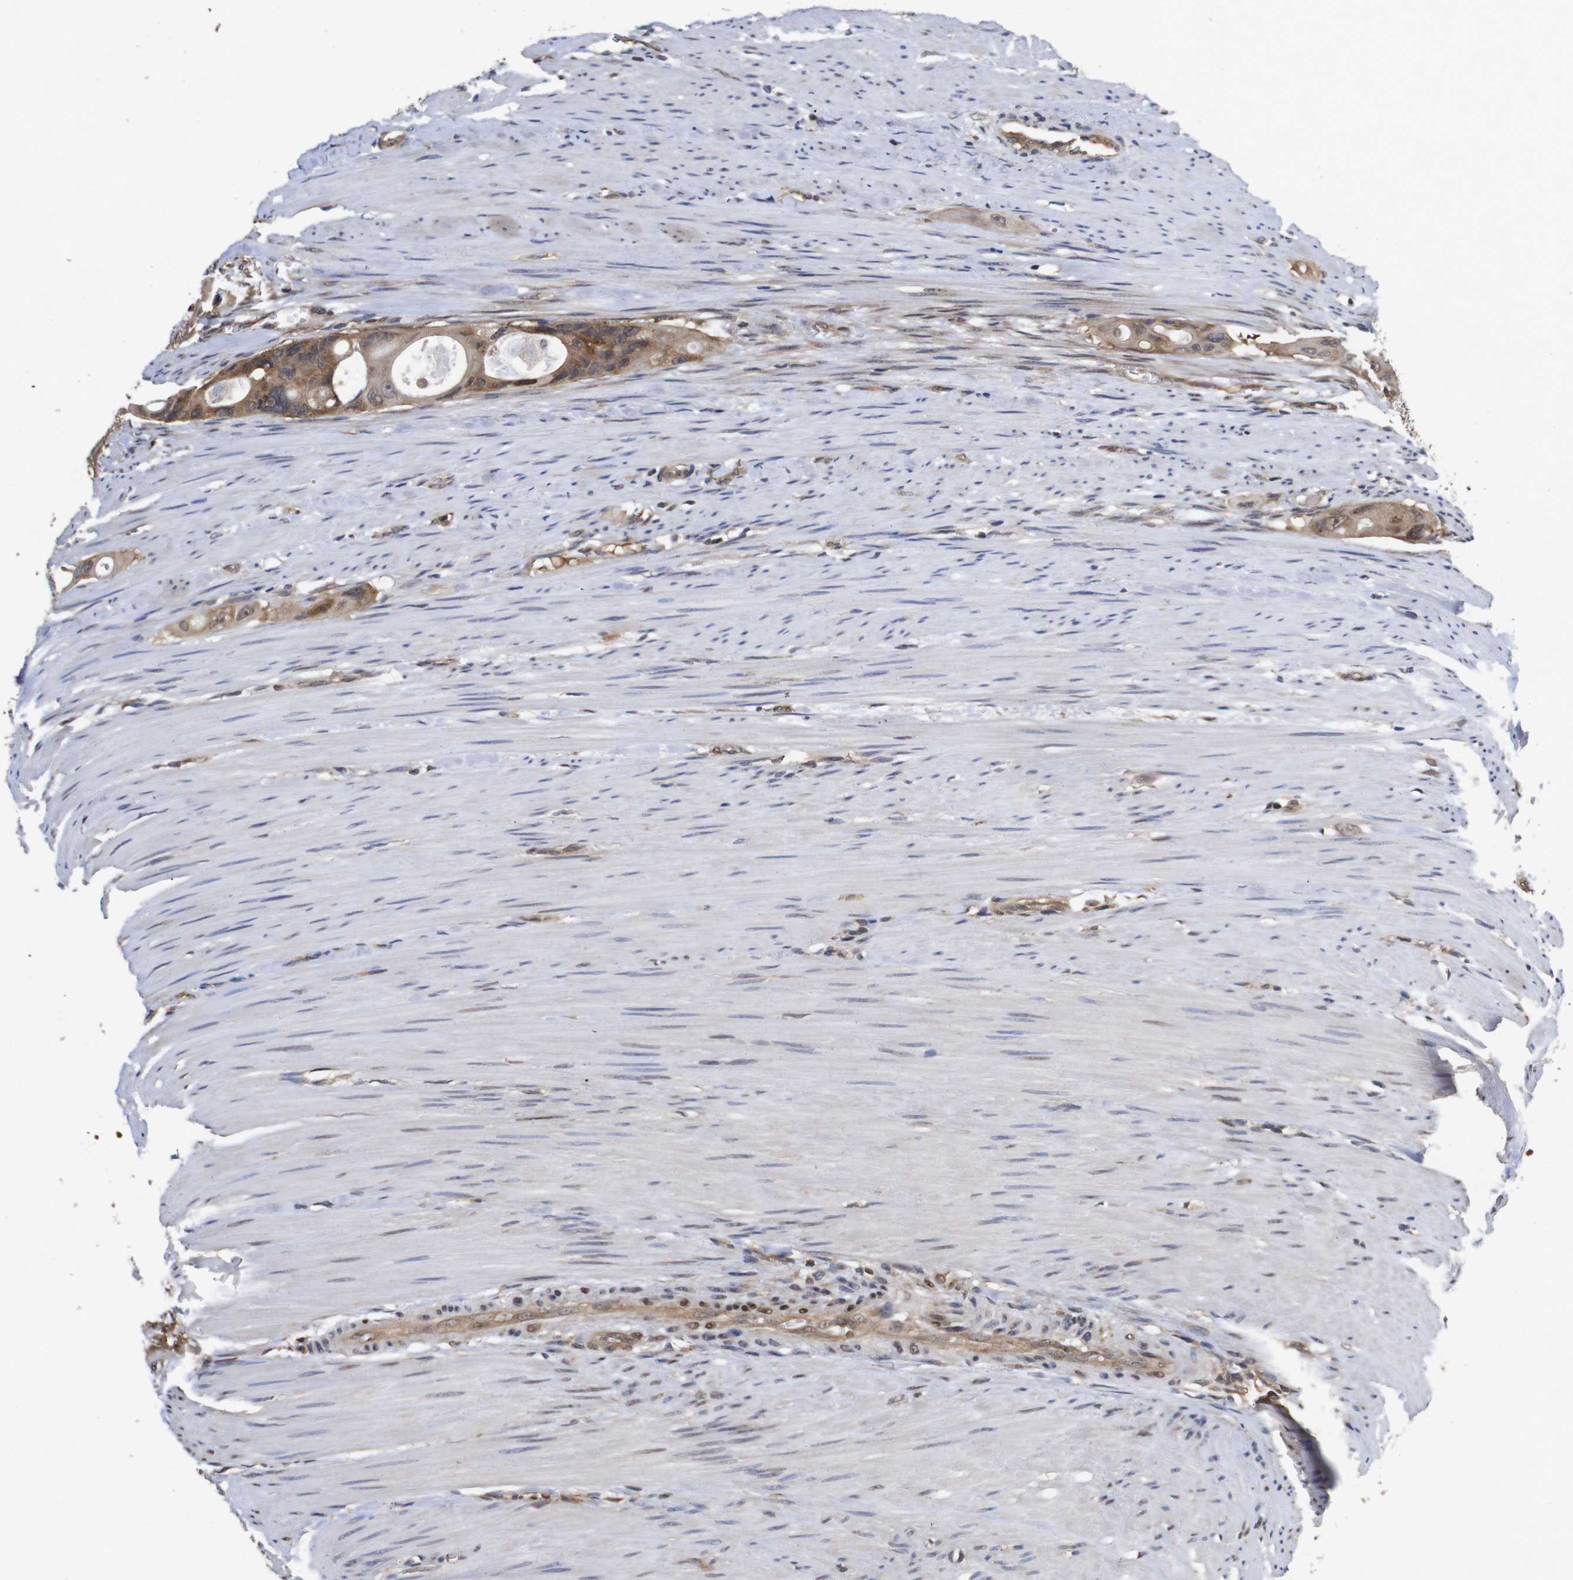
{"staining": {"intensity": "moderate", "quantity": ">75%", "location": "cytoplasmic/membranous"}, "tissue": "colorectal cancer", "cell_type": "Tumor cells", "image_type": "cancer", "snomed": [{"axis": "morphology", "description": "Adenocarcinoma, NOS"}, {"axis": "topography", "description": "Colon"}], "caption": "Immunohistochemistry (IHC) (DAB (3,3'-diaminobenzidine)) staining of adenocarcinoma (colorectal) demonstrates moderate cytoplasmic/membranous protein positivity in approximately >75% of tumor cells.", "gene": "SUMO3", "patient": {"sex": "female", "age": 57}}